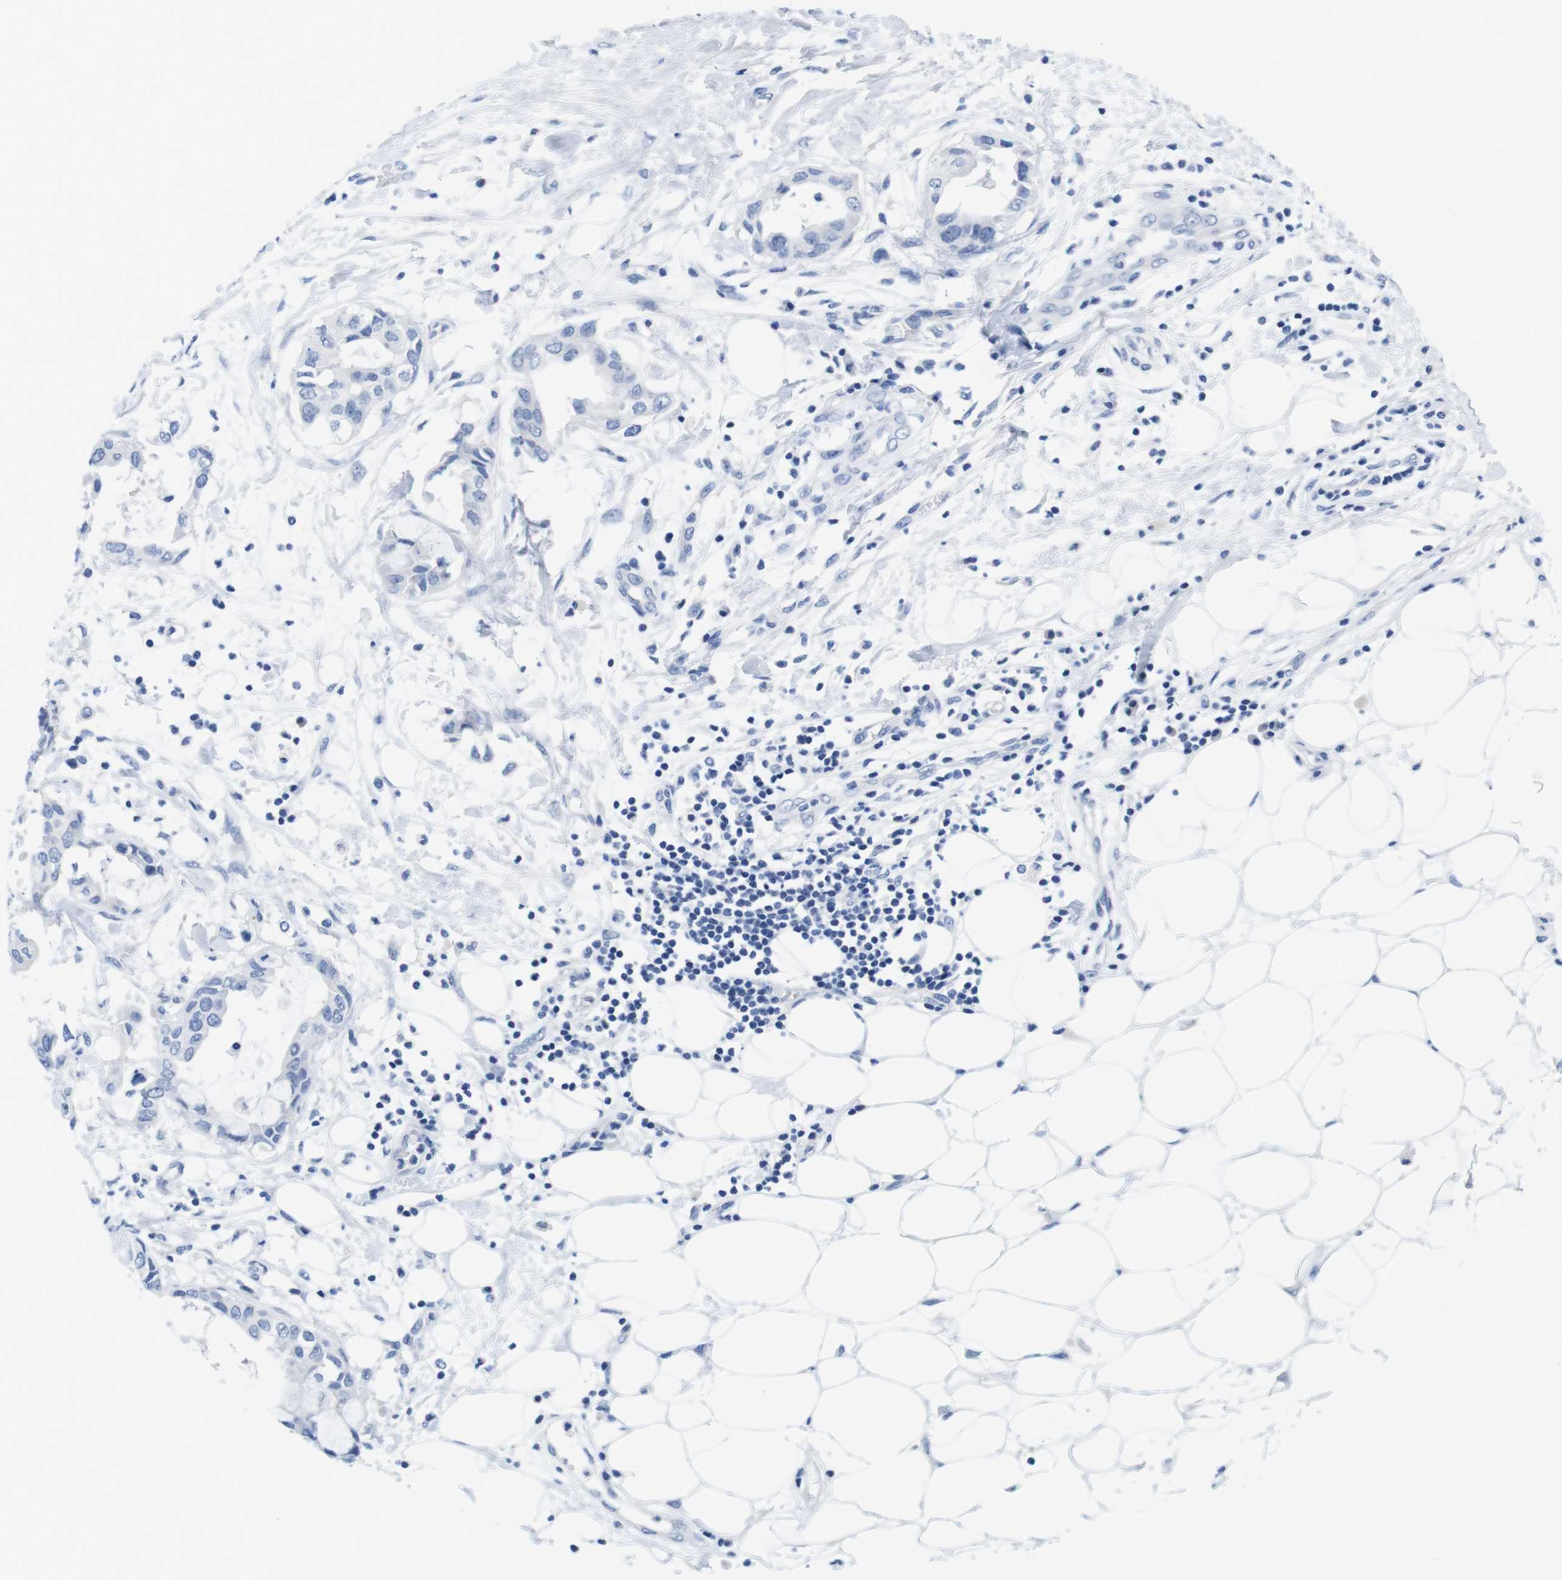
{"staining": {"intensity": "negative", "quantity": "none", "location": "none"}, "tissue": "breast cancer", "cell_type": "Tumor cells", "image_type": "cancer", "snomed": [{"axis": "morphology", "description": "Duct carcinoma"}, {"axis": "topography", "description": "Breast"}], "caption": "Tumor cells show no significant protein expression in breast infiltrating ductal carcinoma.", "gene": "MAP6", "patient": {"sex": "female", "age": 40}}